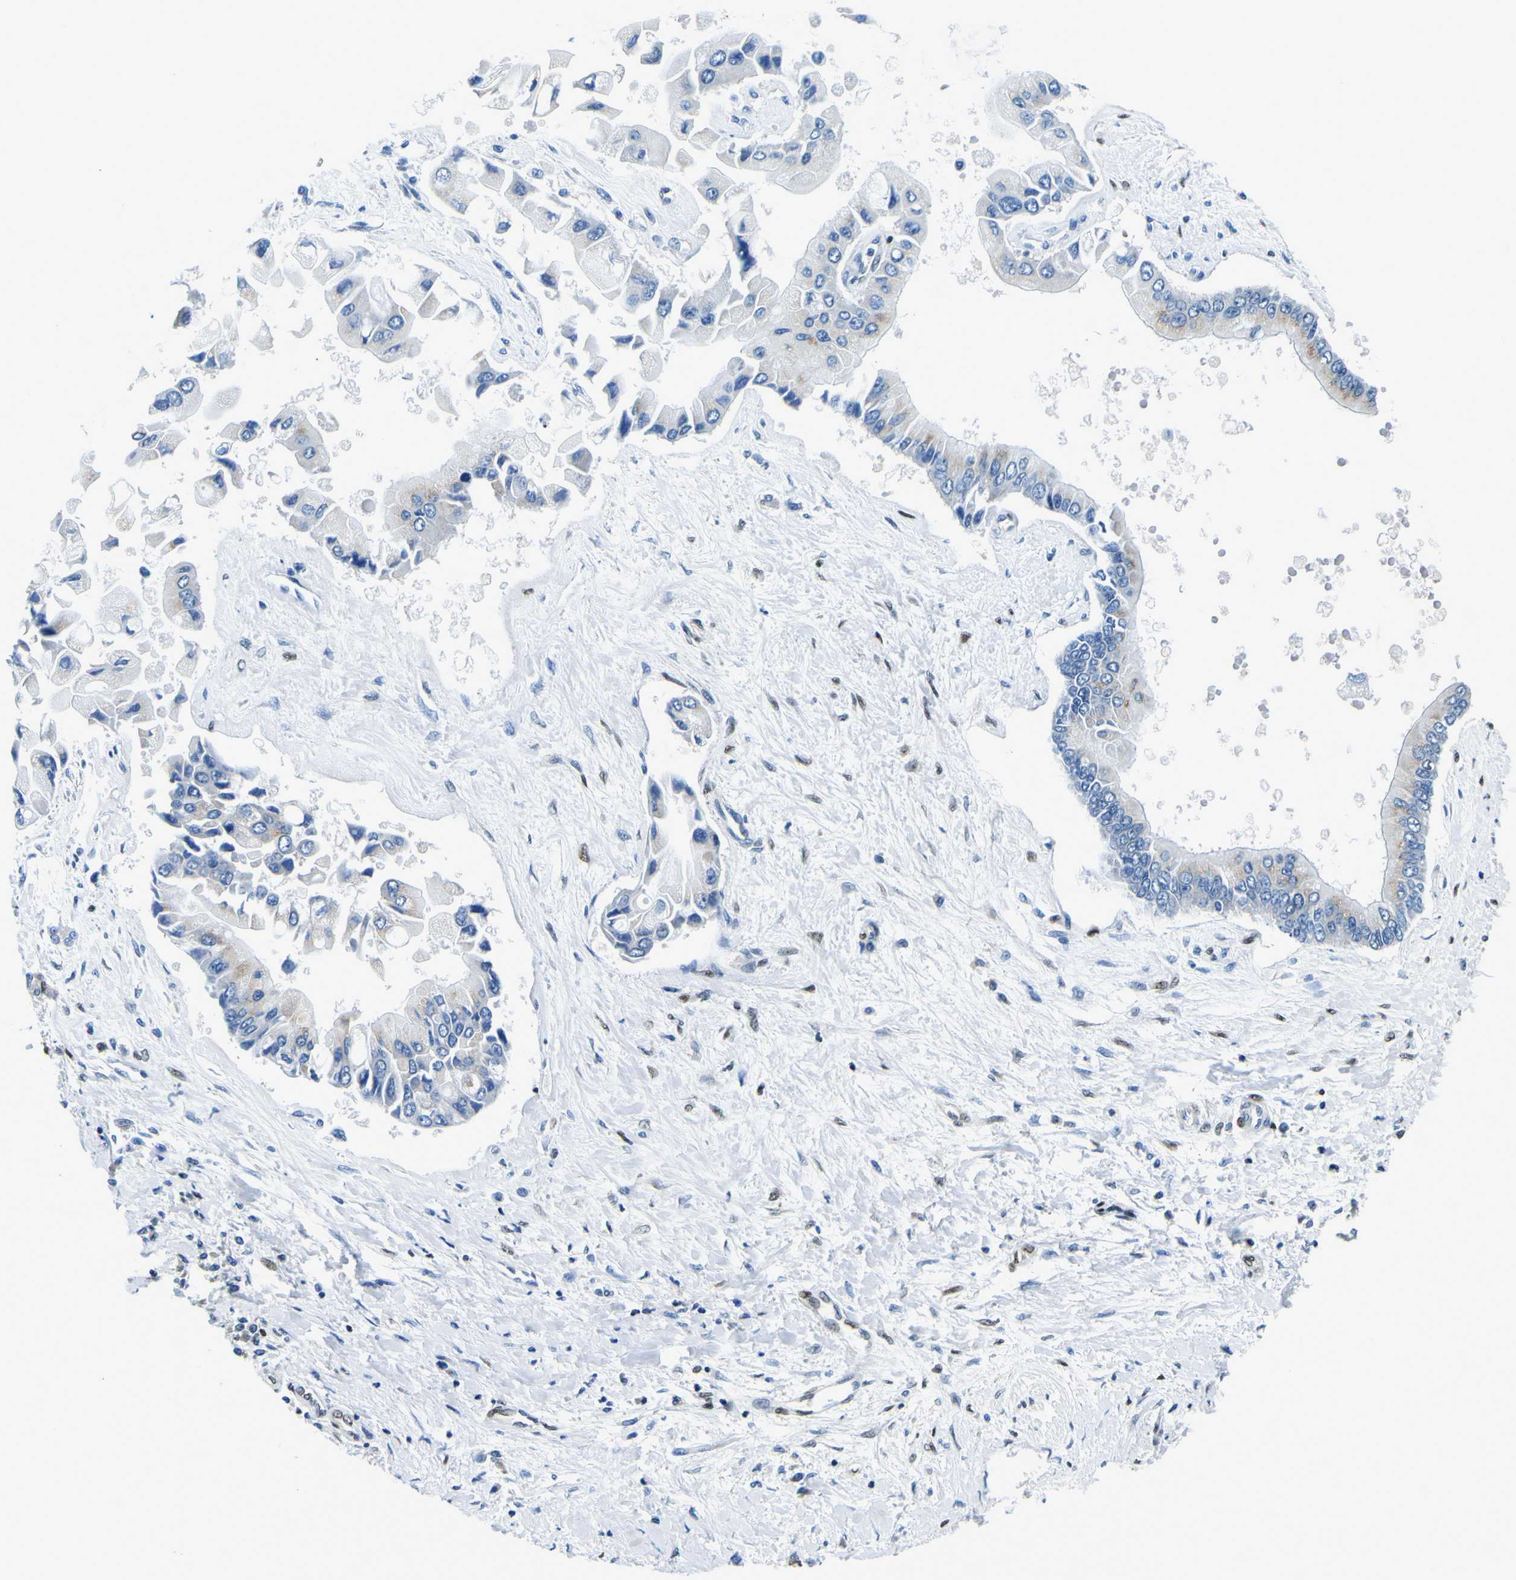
{"staining": {"intensity": "negative", "quantity": "none", "location": "none"}, "tissue": "liver cancer", "cell_type": "Tumor cells", "image_type": "cancer", "snomed": [{"axis": "morphology", "description": "Cholangiocarcinoma"}, {"axis": "topography", "description": "Liver"}], "caption": "High magnification brightfield microscopy of cholangiocarcinoma (liver) stained with DAB (3,3'-diaminobenzidine) (brown) and counterstained with hematoxylin (blue): tumor cells show no significant positivity. (Stains: DAB immunohistochemistry (IHC) with hematoxylin counter stain, Microscopy: brightfield microscopy at high magnification).", "gene": "SP1", "patient": {"sex": "male", "age": 50}}